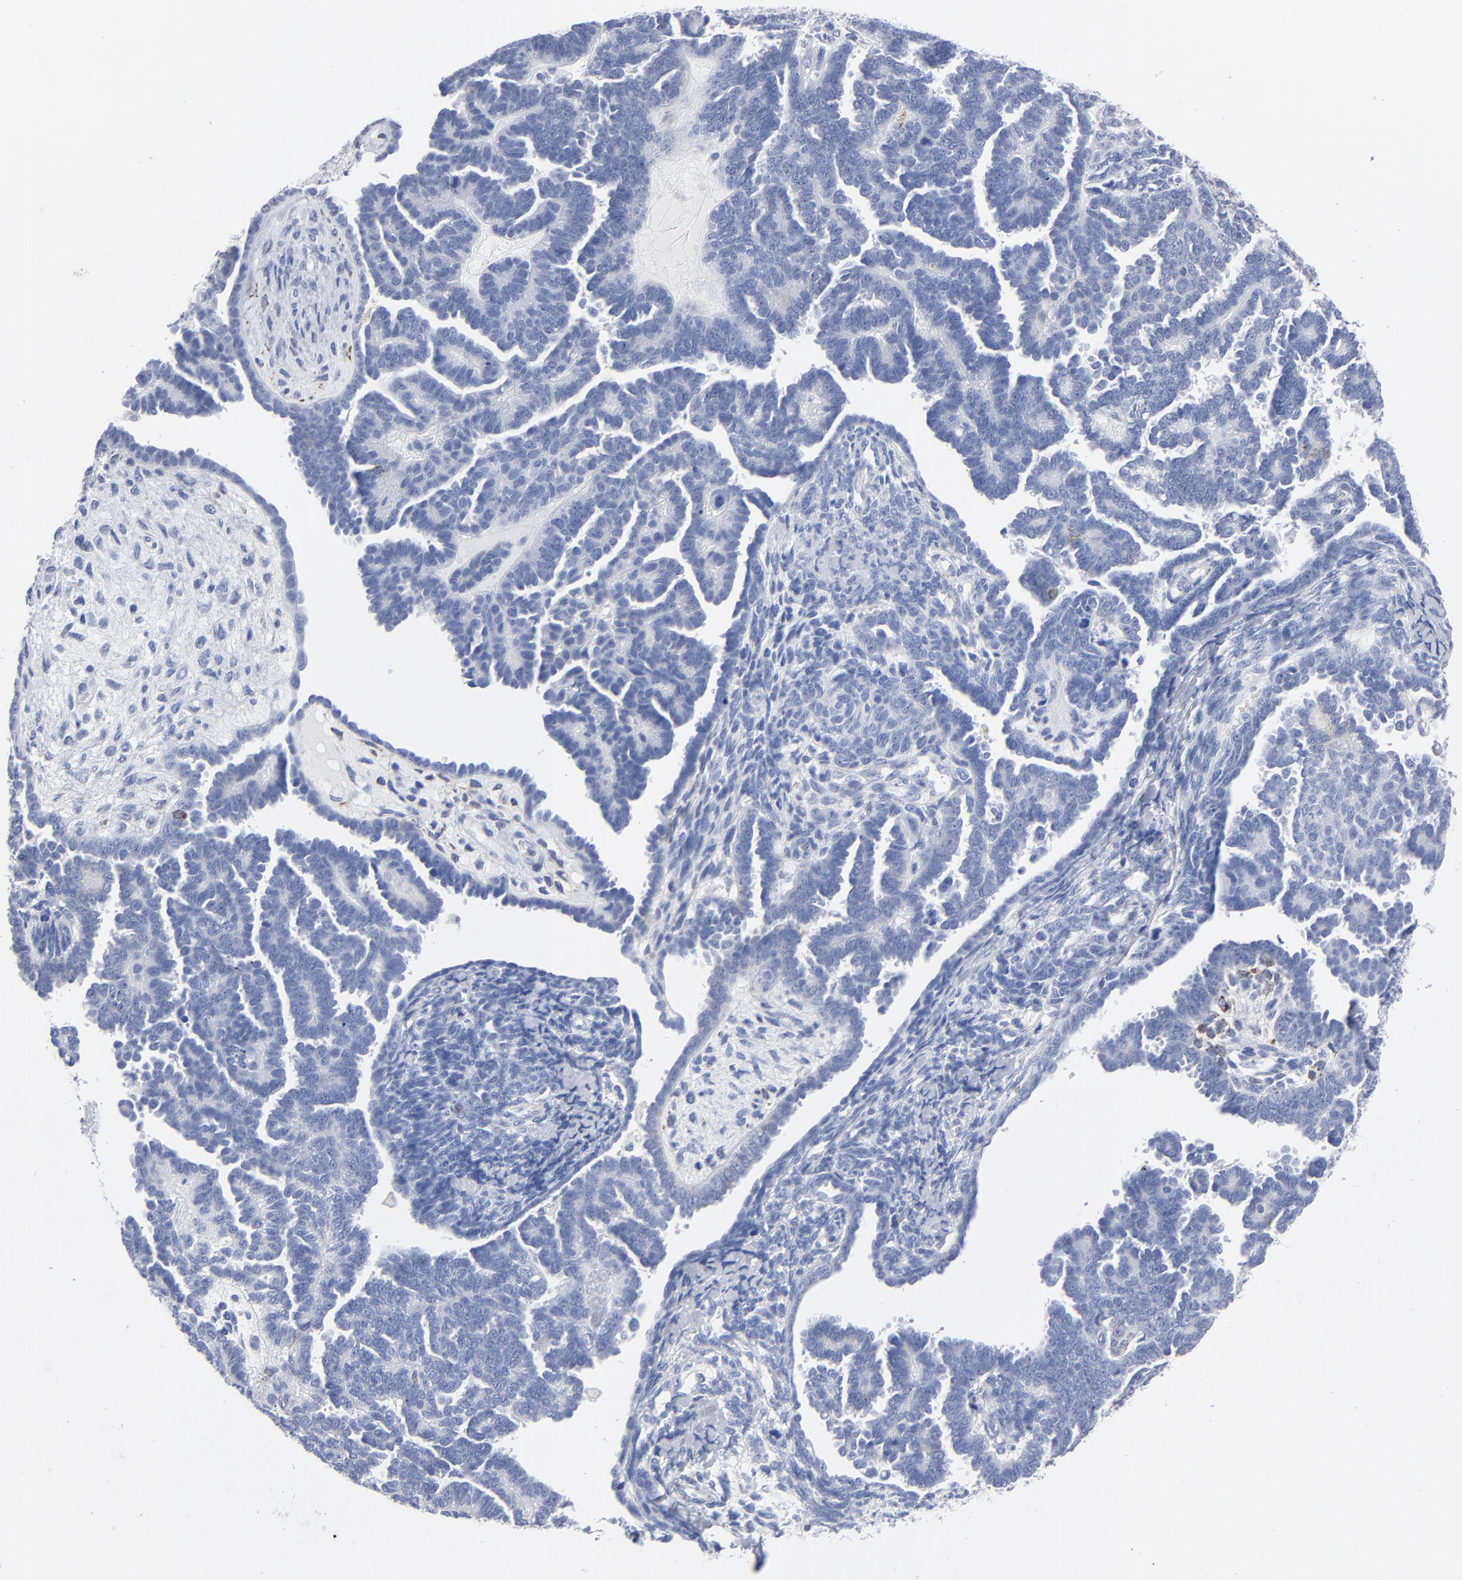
{"staining": {"intensity": "negative", "quantity": "none", "location": "none"}, "tissue": "endometrial cancer", "cell_type": "Tumor cells", "image_type": "cancer", "snomed": [{"axis": "morphology", "description": "Neoplasm, malignant, NOS"}, {"axis": "topography", "description": "Endometrium"}], "caption": "This is an immunohistochemistry (IHC) micrograph of malignant neoplasm (endometrial). There is no positivity in tumor cells.", "gene": "CHCHD10", "patient": {"sex": "female", "age": 74}}